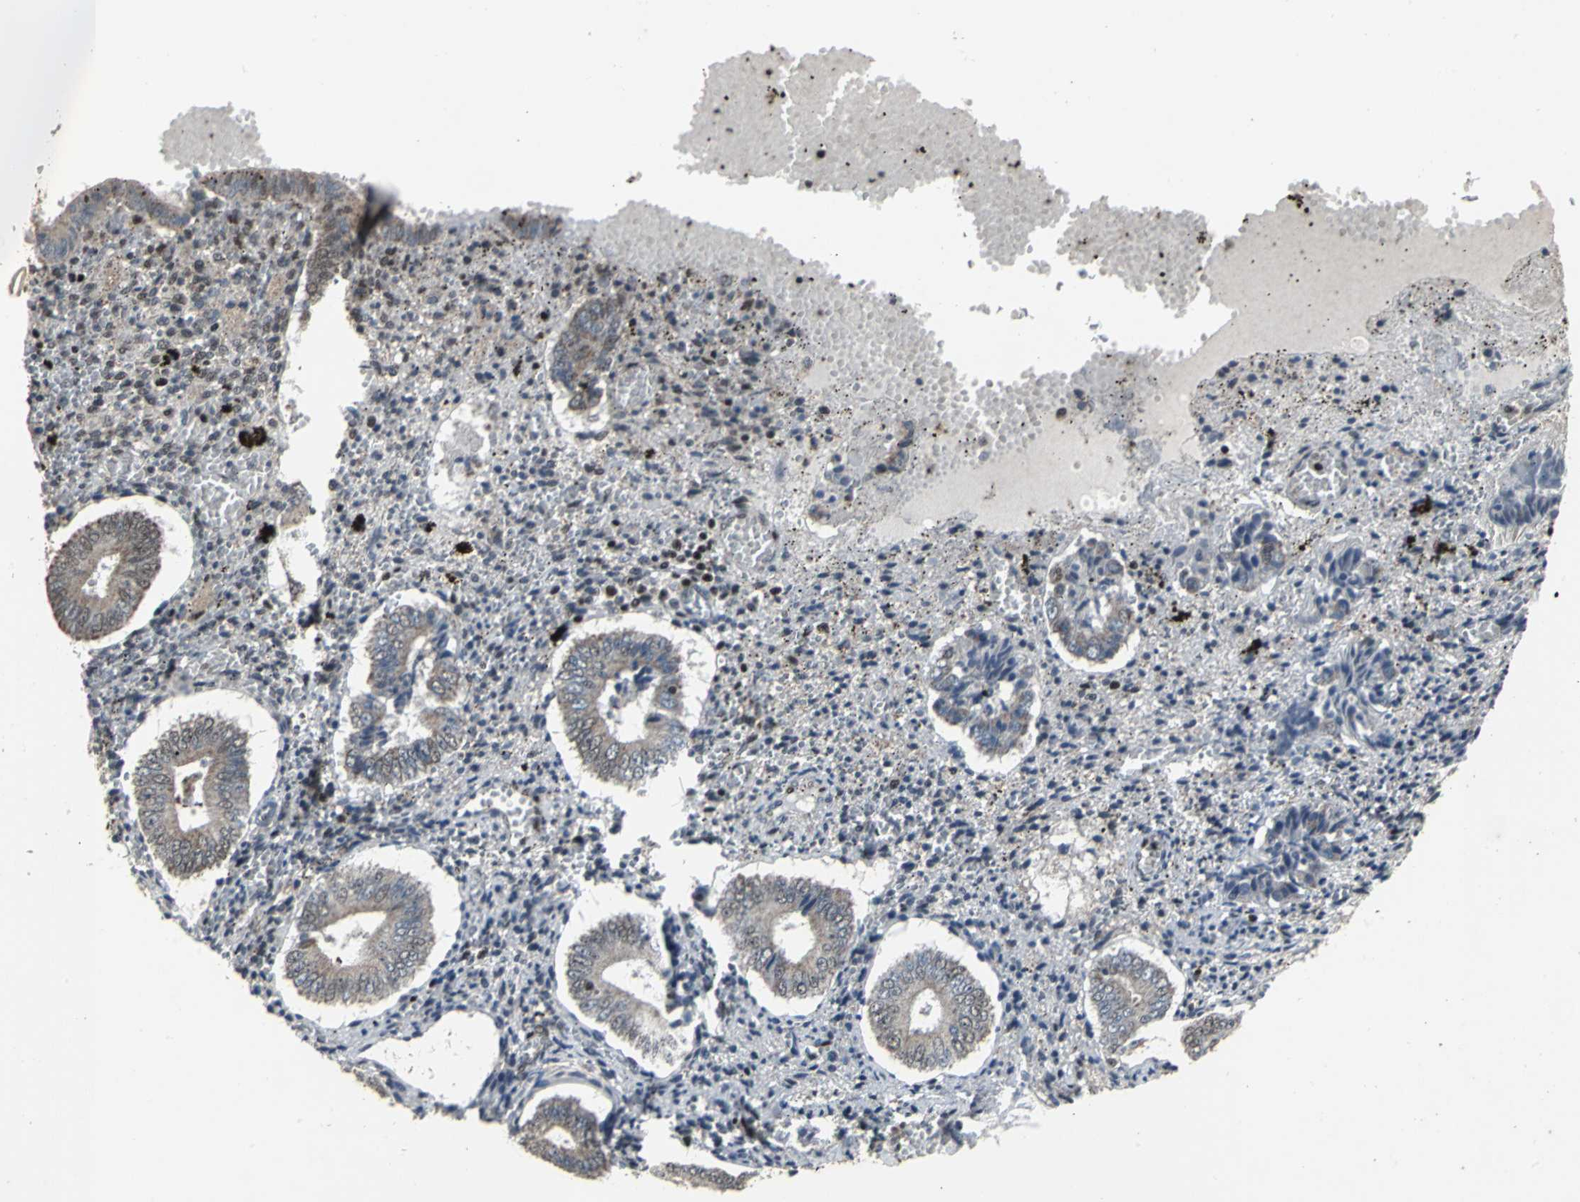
{"staining": {"intensity": "strong", "quantity": ">75%", "location": "nuclear"}, "tissue": "endometrium", "cell_type": "Cells in endometrial stroma", "image_type": "normal", "snomed": [{"axis": "morphology", "description": "Normal tissue, NOS"}, {"axis": "topography", "description": "Endometrium"}], "caption": "Immunohistochemical staining of benign human endometrium demonstrates strong nuclear protein staining in approximately >75% of cells in endometrial stroma.", "gene": "SRF", "patient": {"sex": "female", "age": 42}}